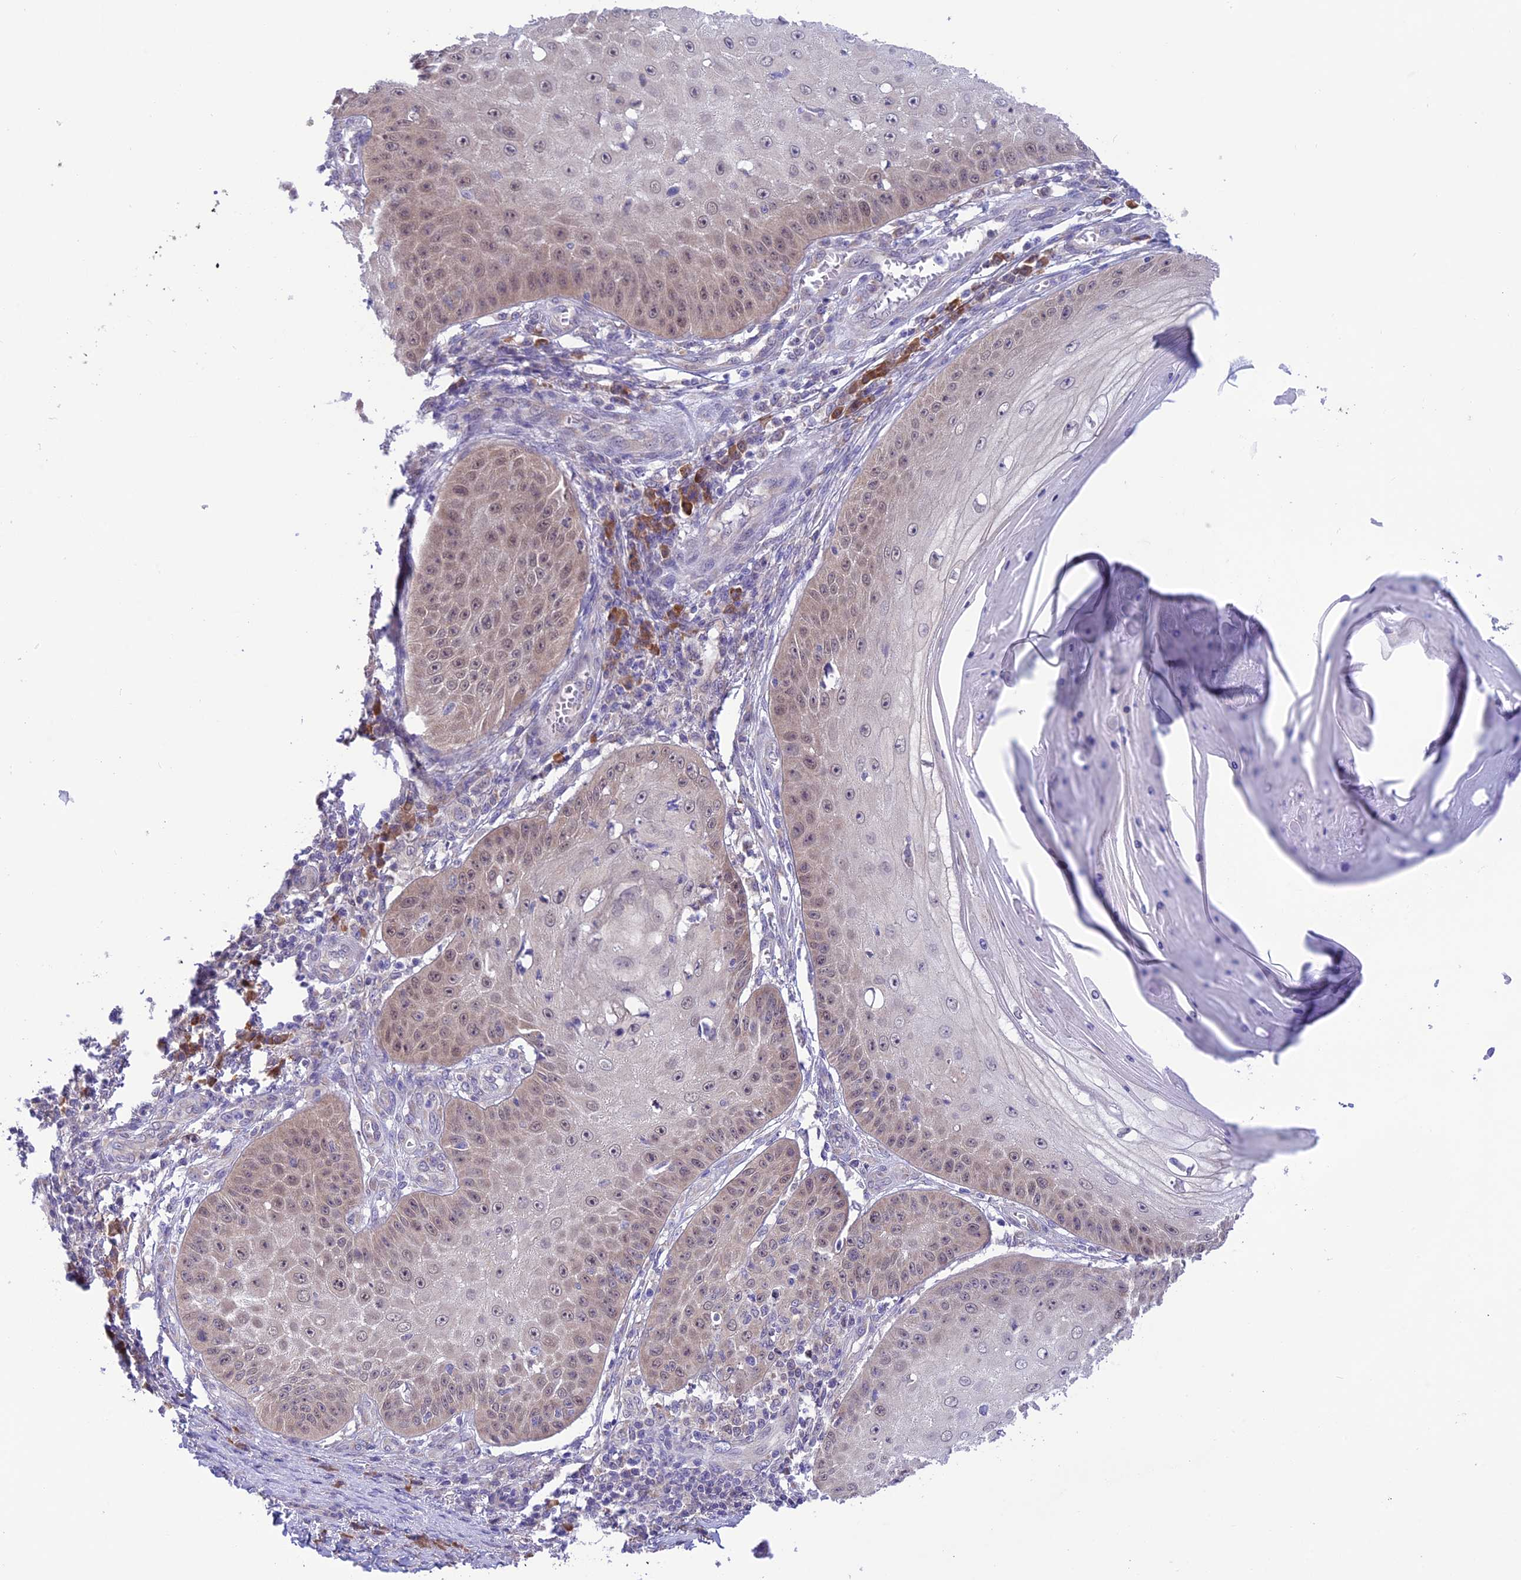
{"staining": {"intensity": "weak", "quantity": "<25%", "location": "cytoplasmic/membranous"}, "tissue": "skin cancer", "cell_type": "Tumor cells", "image_type": "cancer", "snomed": [{"axis": "morphology", "description": "Squamous cell carcinoma, NOS"}, {"axis": "topography", "description": "Skin"}], "caption": "A histopathology image of squamous cell carcinoma (skin) stained for a protein shows no brown staining in tumor cells. (DAB immunohistochemistry (IHC) visualized using brightfield microscopy, high magnification).", "gene": "RNF126", "patient": {"sex": "male", "age": 70}}